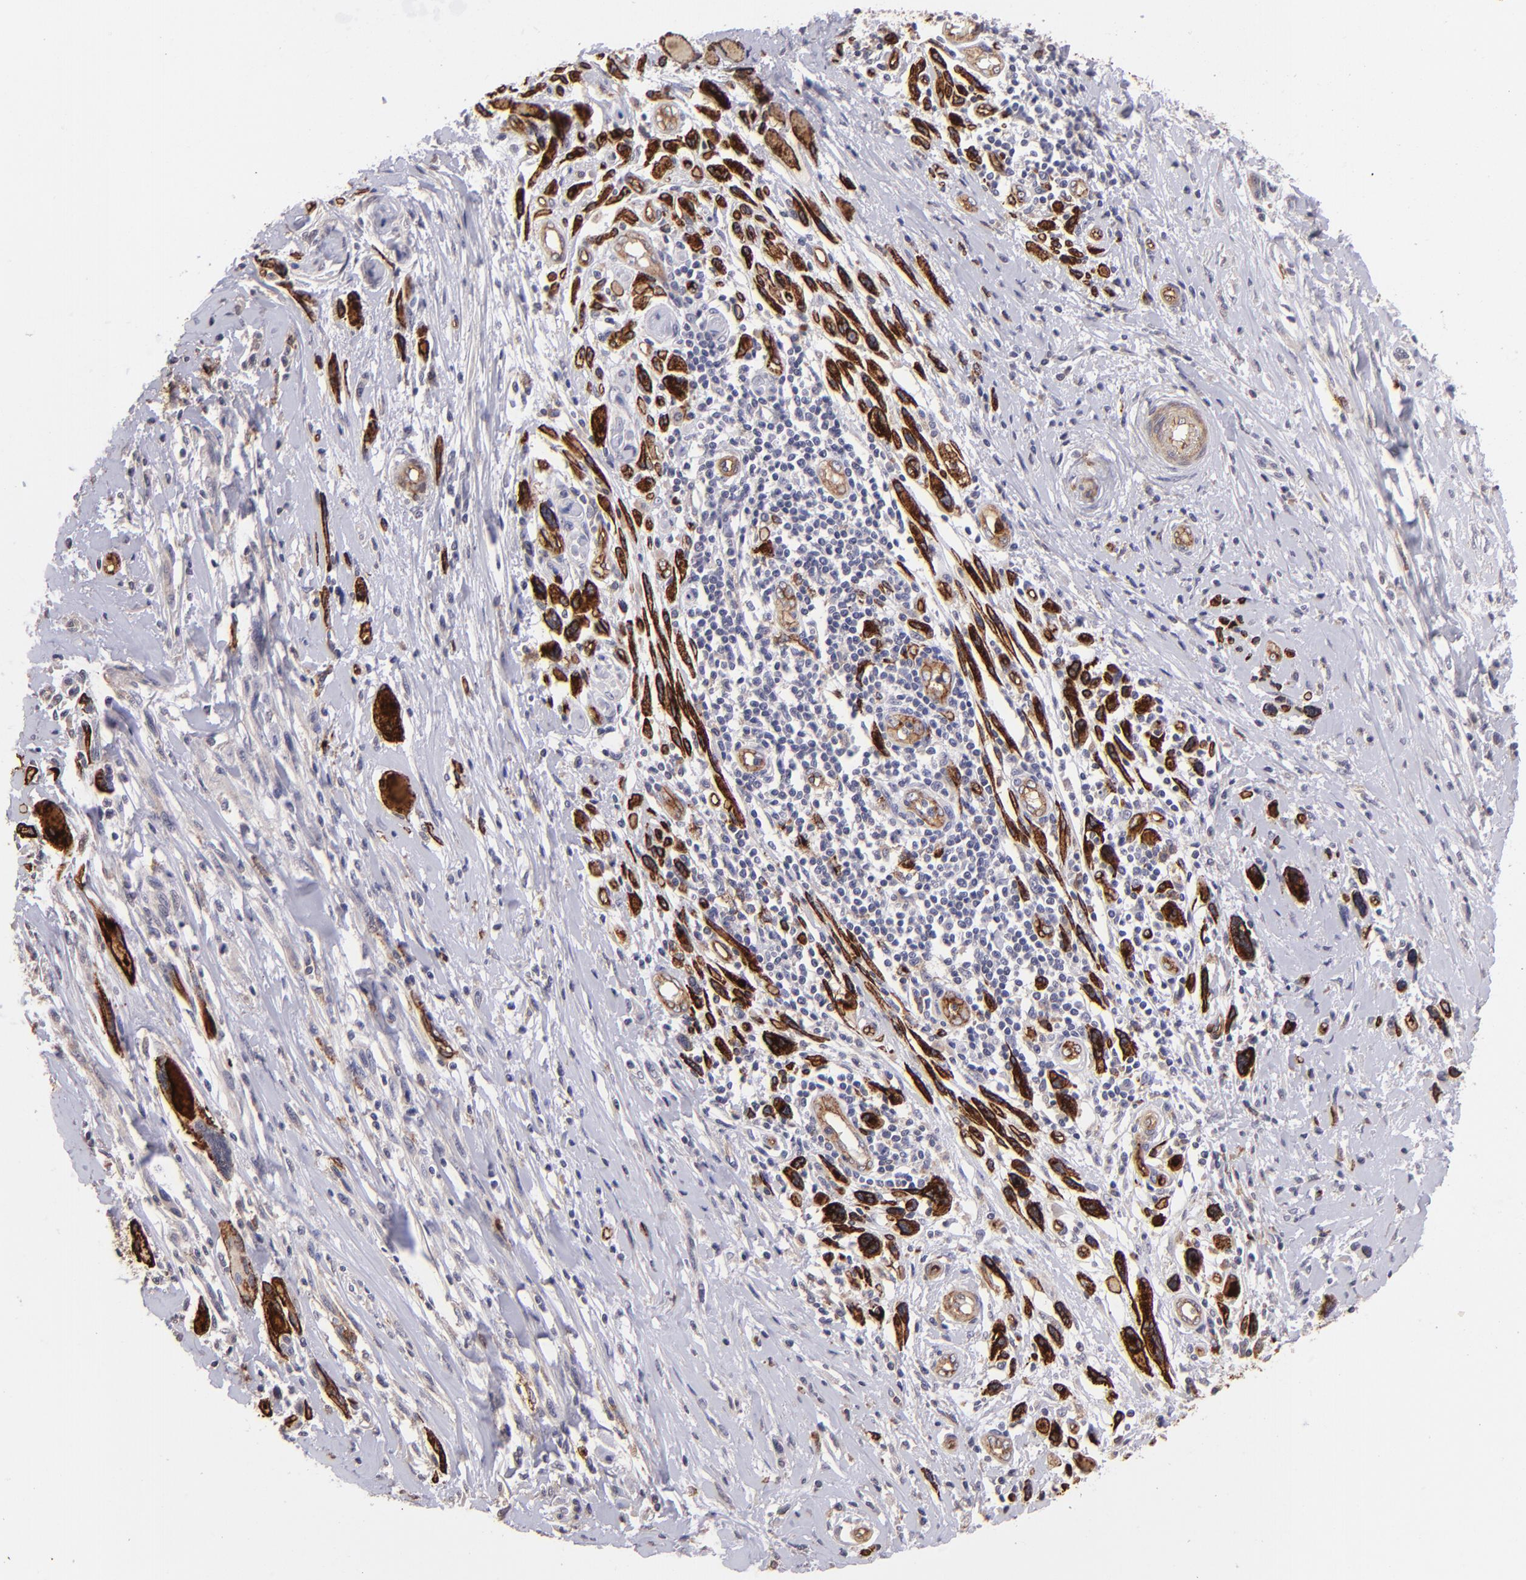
{"staining": {"intensity": "negative", "quantity": "none", "location": "none"}, "tissue": "melanoma", "cell_type": "Tumor cells", "image_type": "cancer", "snomed": [{"axis": "morphology", "description": "Malignant melanoma, NOS"}, {"axis": "topography", "description": "Skin"}], "caption": "This is an immunohistochemistry histopathology image of malignant melanoma. There is no staining in tumor cells.", "gene": "DYSF", "patient": {"sex": "male", "age": 91}}